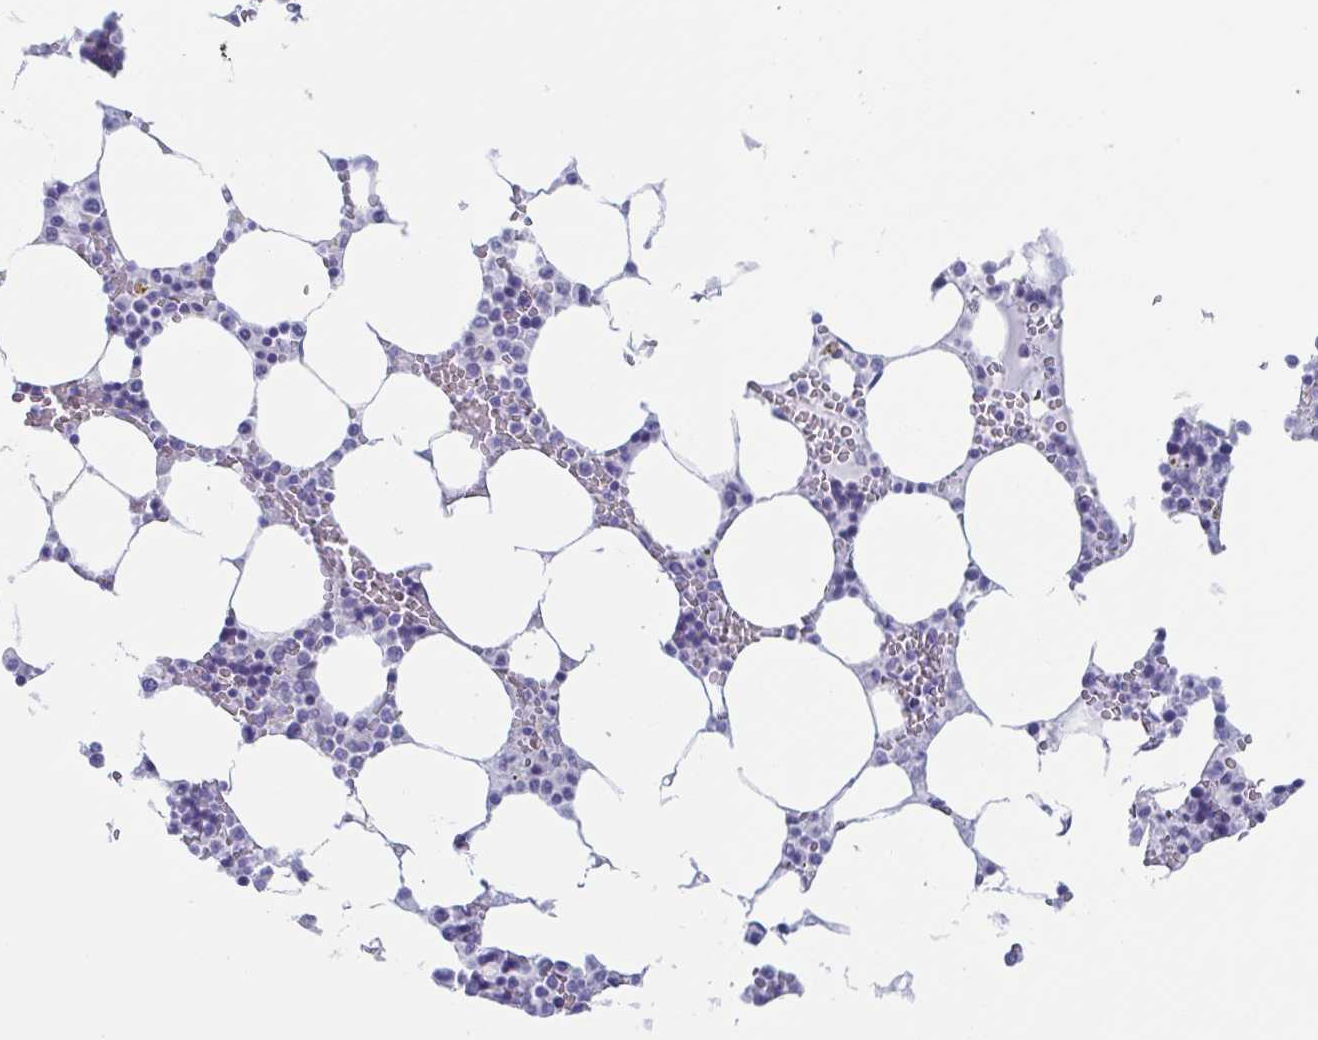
{"staining": {"intensity": "negative", "quantity": "none", "location": "none"}, "tissue": "bone marrow", "cell_type": "Hematopoietic cells", "image_type": "normal", "snomed": [{"axis": "morphology", "description": "Normal tissue, NOS"}, {"axis": "topography", "description": "Bone marrow"}], "caption": "Unremarkable bone marrow was stained to show a protein in brown. There is no significant expression in hematopoietic cells.", "gene": "DYNC1I1", "patient": {"sex": "male", "age": 64}}